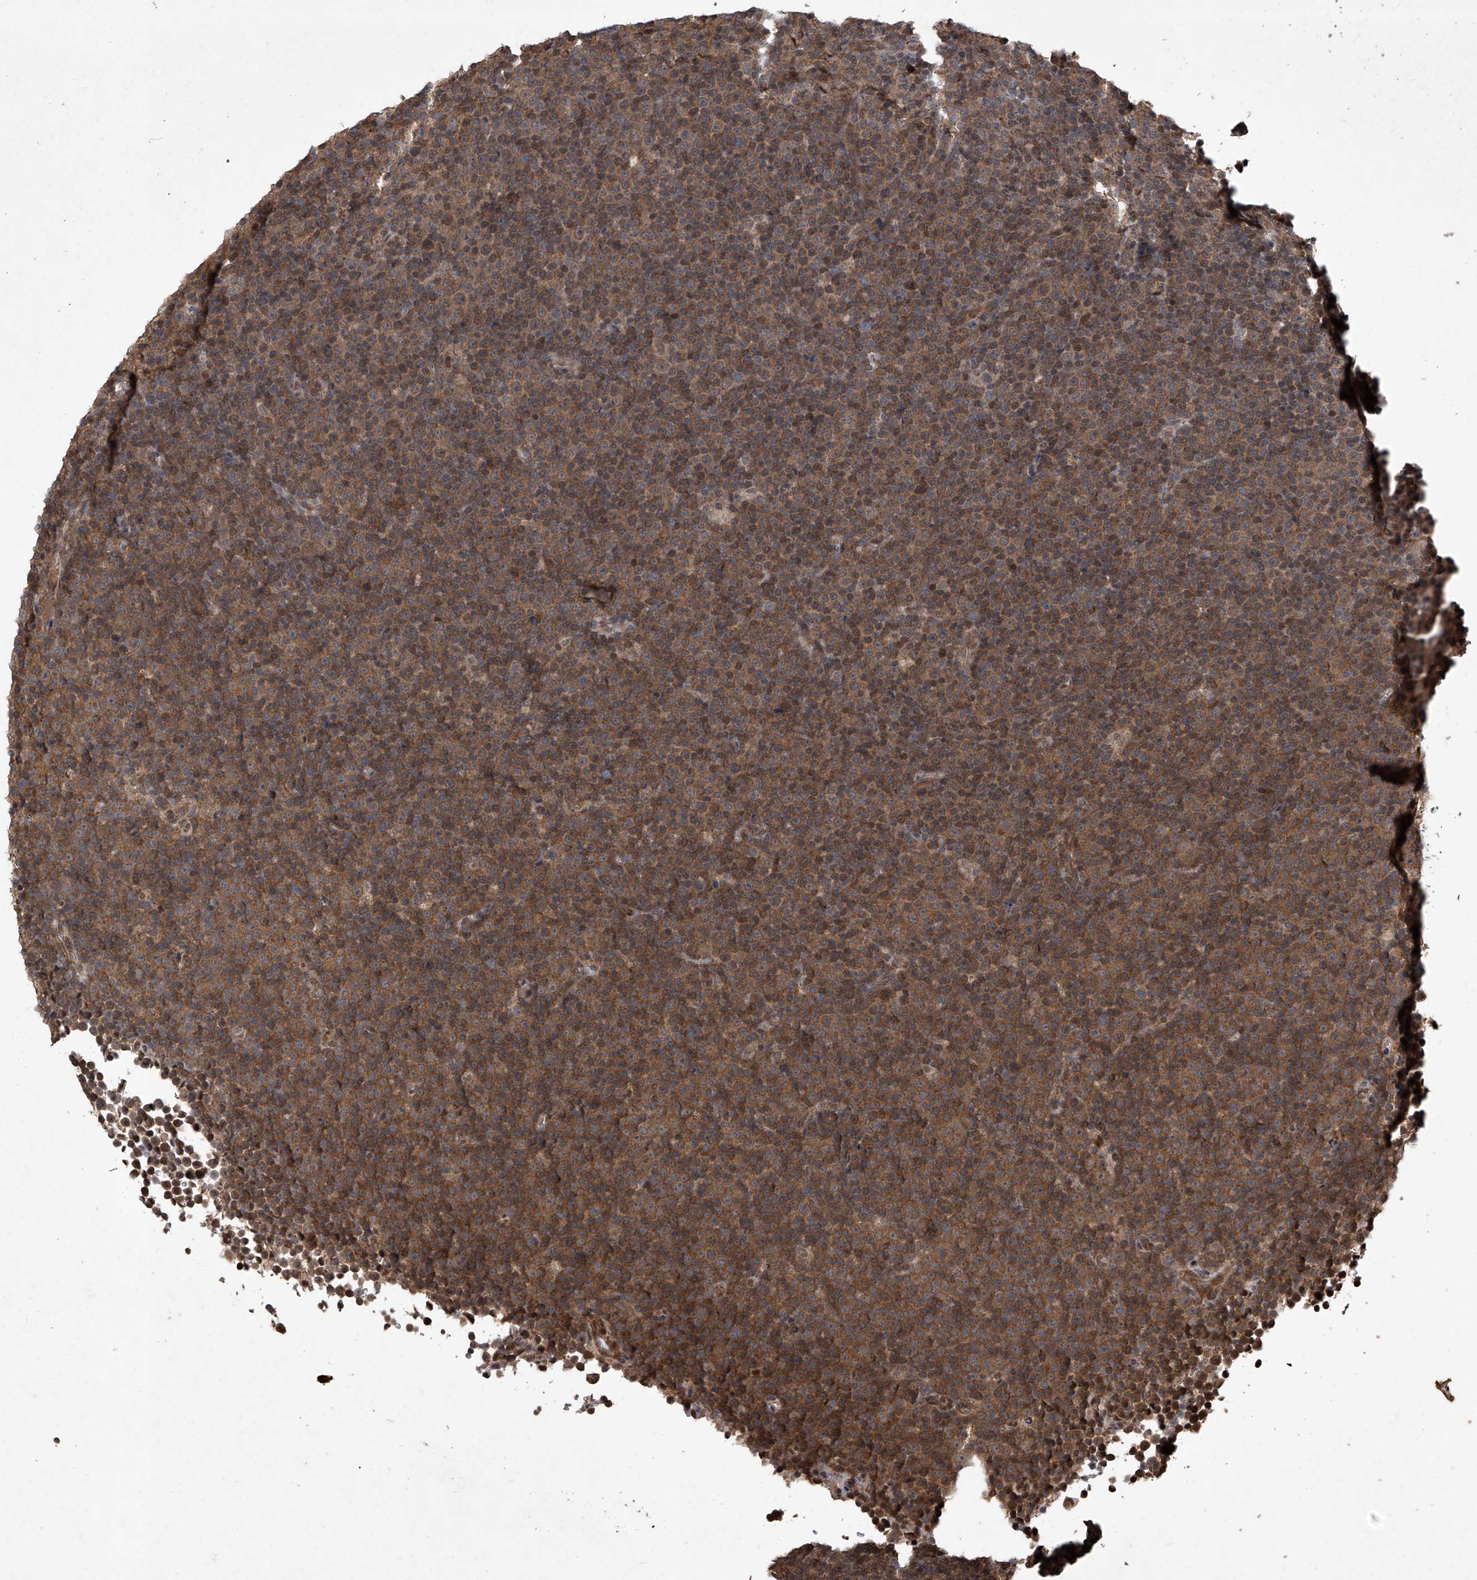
{"staining": {"intensity": "moderate", "quantity": ">75%", "location": "cytoplasmic/membranous"}, "tissue": "lymphoma", "cell_type": "Tumor cells", "image_type": "cancer", "snomed": [{"axis": "morphology", "description": "Malignant lymphoma, non-Hodgkin's type, Low grade"}, {"axis": "topography", "description": "Lymph node"}], "caption": "Lymphoma tissue displays moderate cytoplasmic/membranous positivity in approximately >75% of tumor cells", "gene": "TSNAX", "patient": {"sex": "female", "age": 67}}